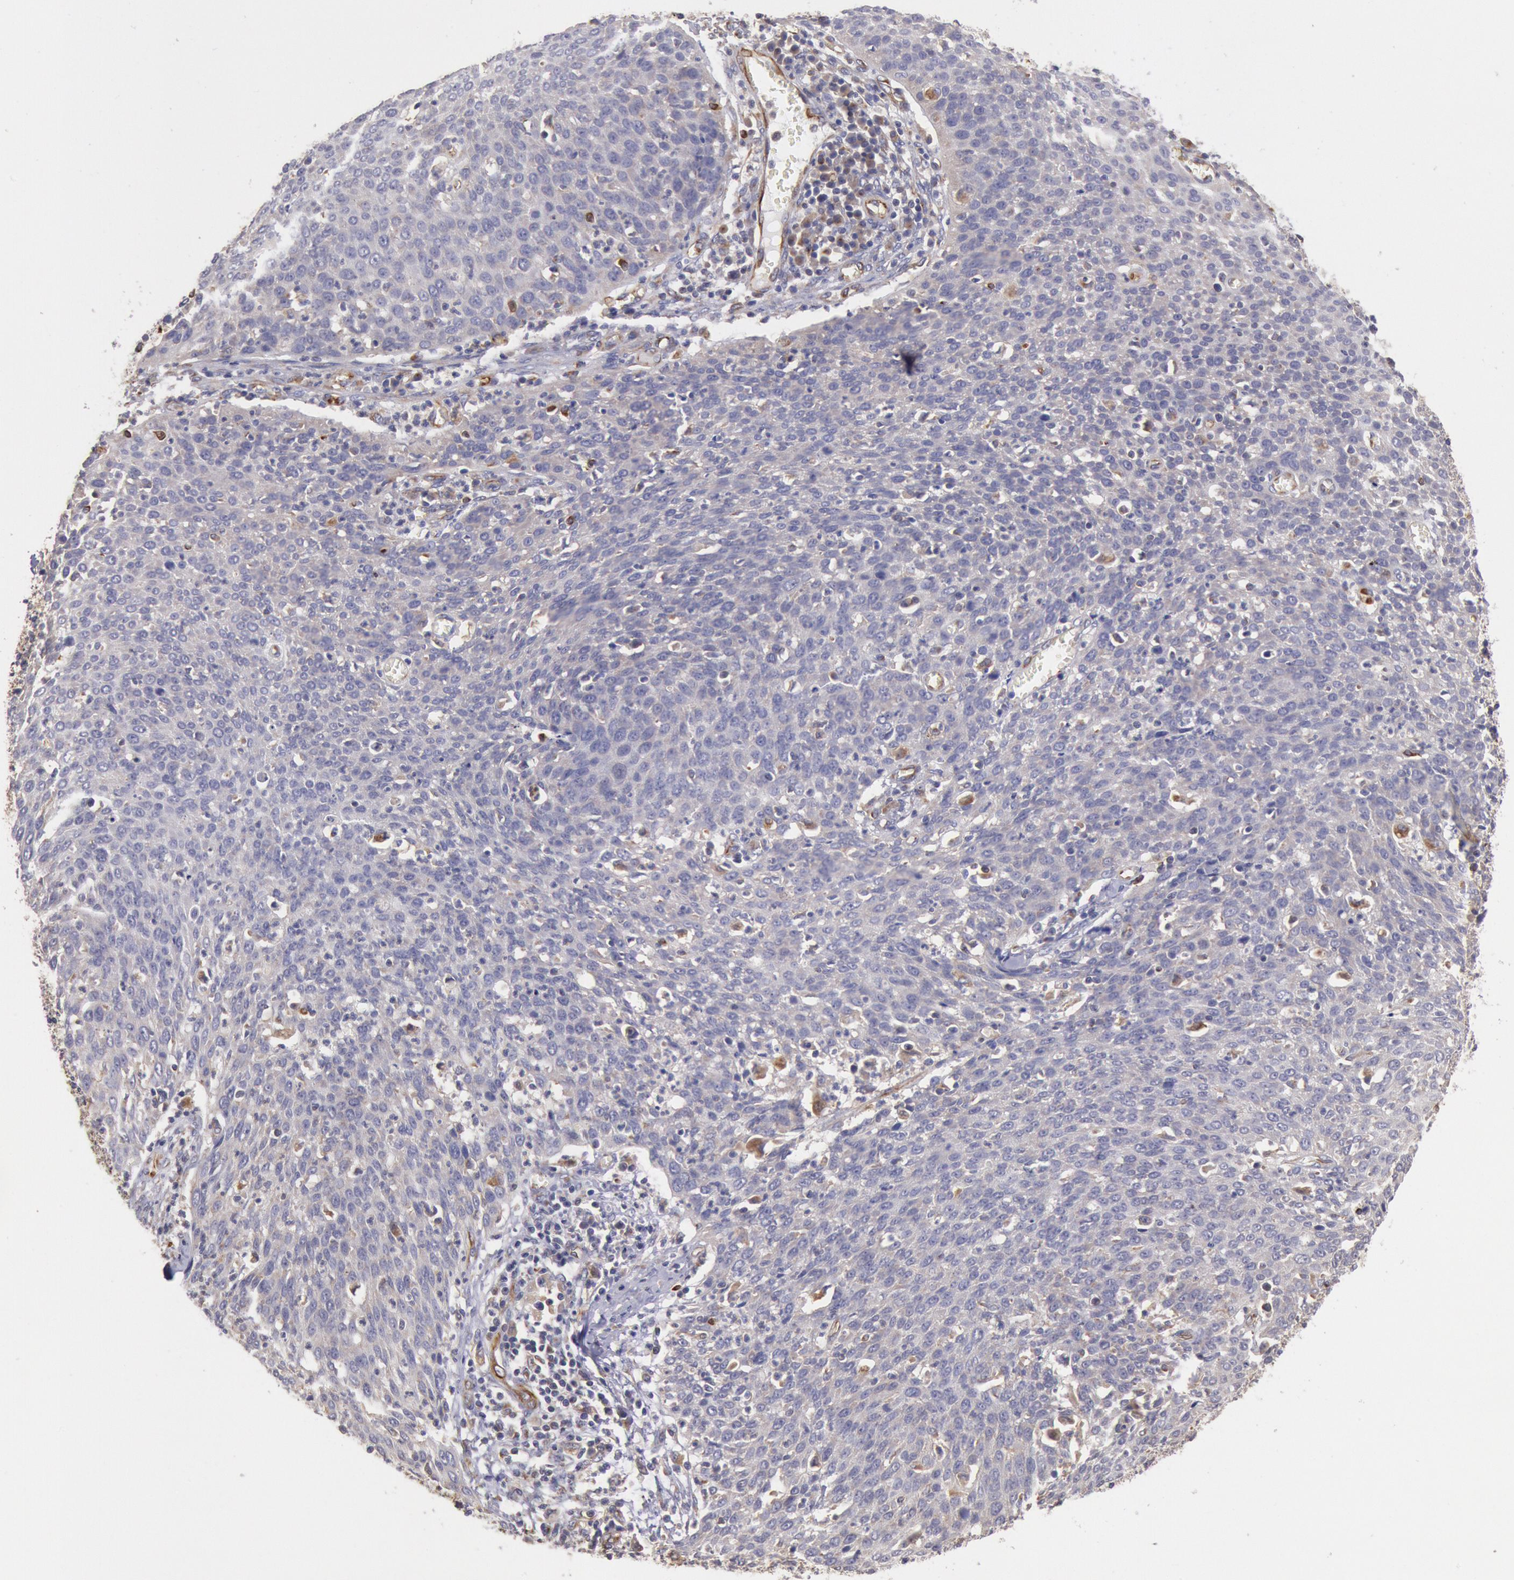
{"staining": {"intensity": "negative", "quantity": "none", "location": "none"}, "tissue": "cervical cancer", "cell_type": "Tumor cells", "image_type": "cancer", "snomed": [{"axis": "morphology", "description": "Squamous cell carcinoma, NOS"}, {"axis": "topography", "description": "Cervix"}], "caption": "Protein analysis of squamous cell carcinoma (cervical) exhibits no significant positivity in tumor cells.", "gene": "RNF139", "patient": {"sex": "female", "age": 38}}